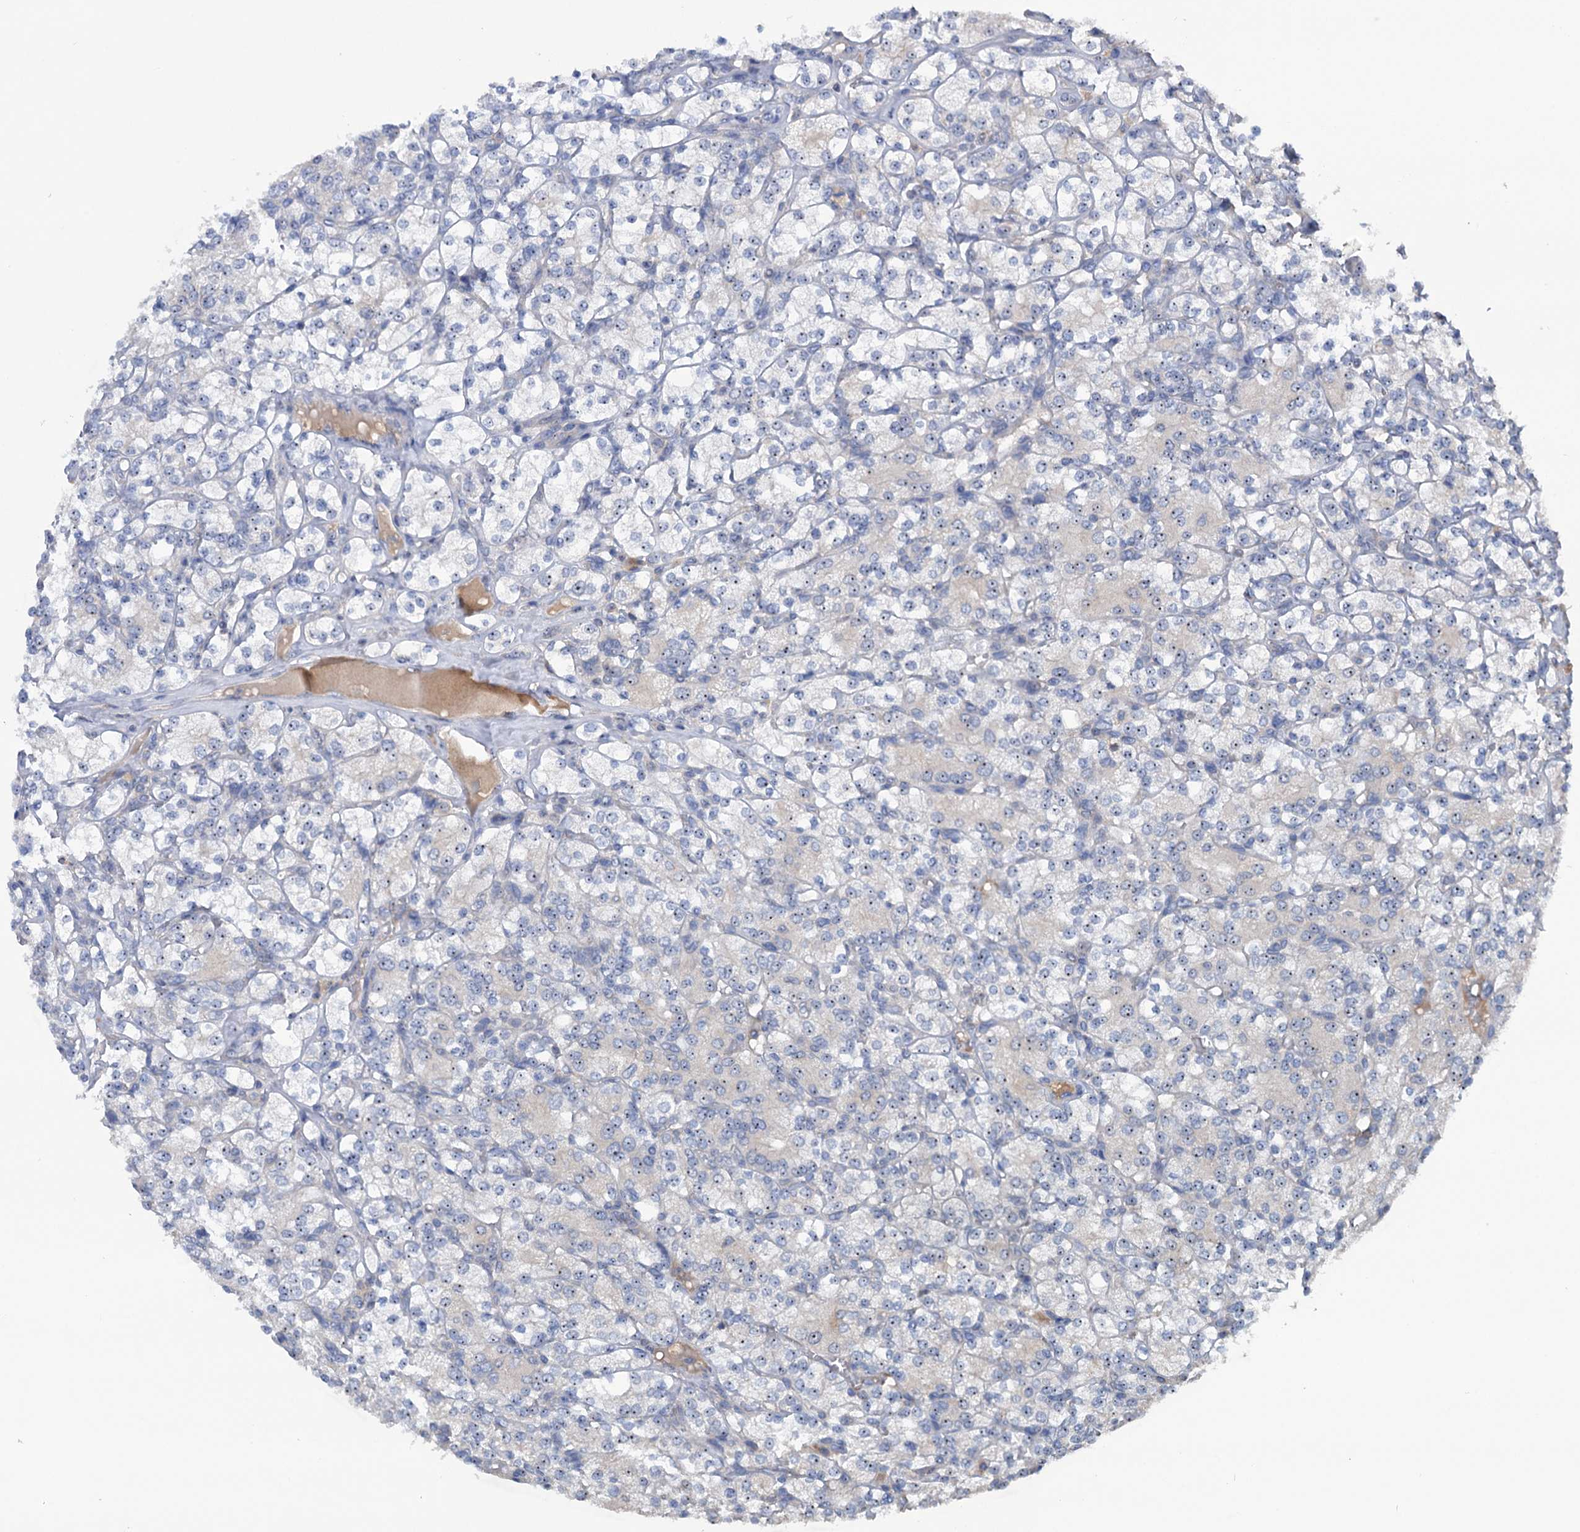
{"staining": {"intensity": "weak", "quantity": "<25%", "location": "nuclear"}, "tissue": "renal cancer", "cell_type": "Tumor cells", "image_type": "cancer", "snomed": [{"axis": "morphology", "description": "Adenocarcinoma, NOS"}, {"axis": "topography", "description": "Kidney"}], "caption": "Protein analysis of renal adenocarcinoma demonstrates no significant expression in tumor cells. Brightfield microscopy of IHC stained with DAB (brown) and hematoxylin (blue), captured at high magnification.", "gene": "HTR3B", "patient": {"sex": "male", "age": 77}}